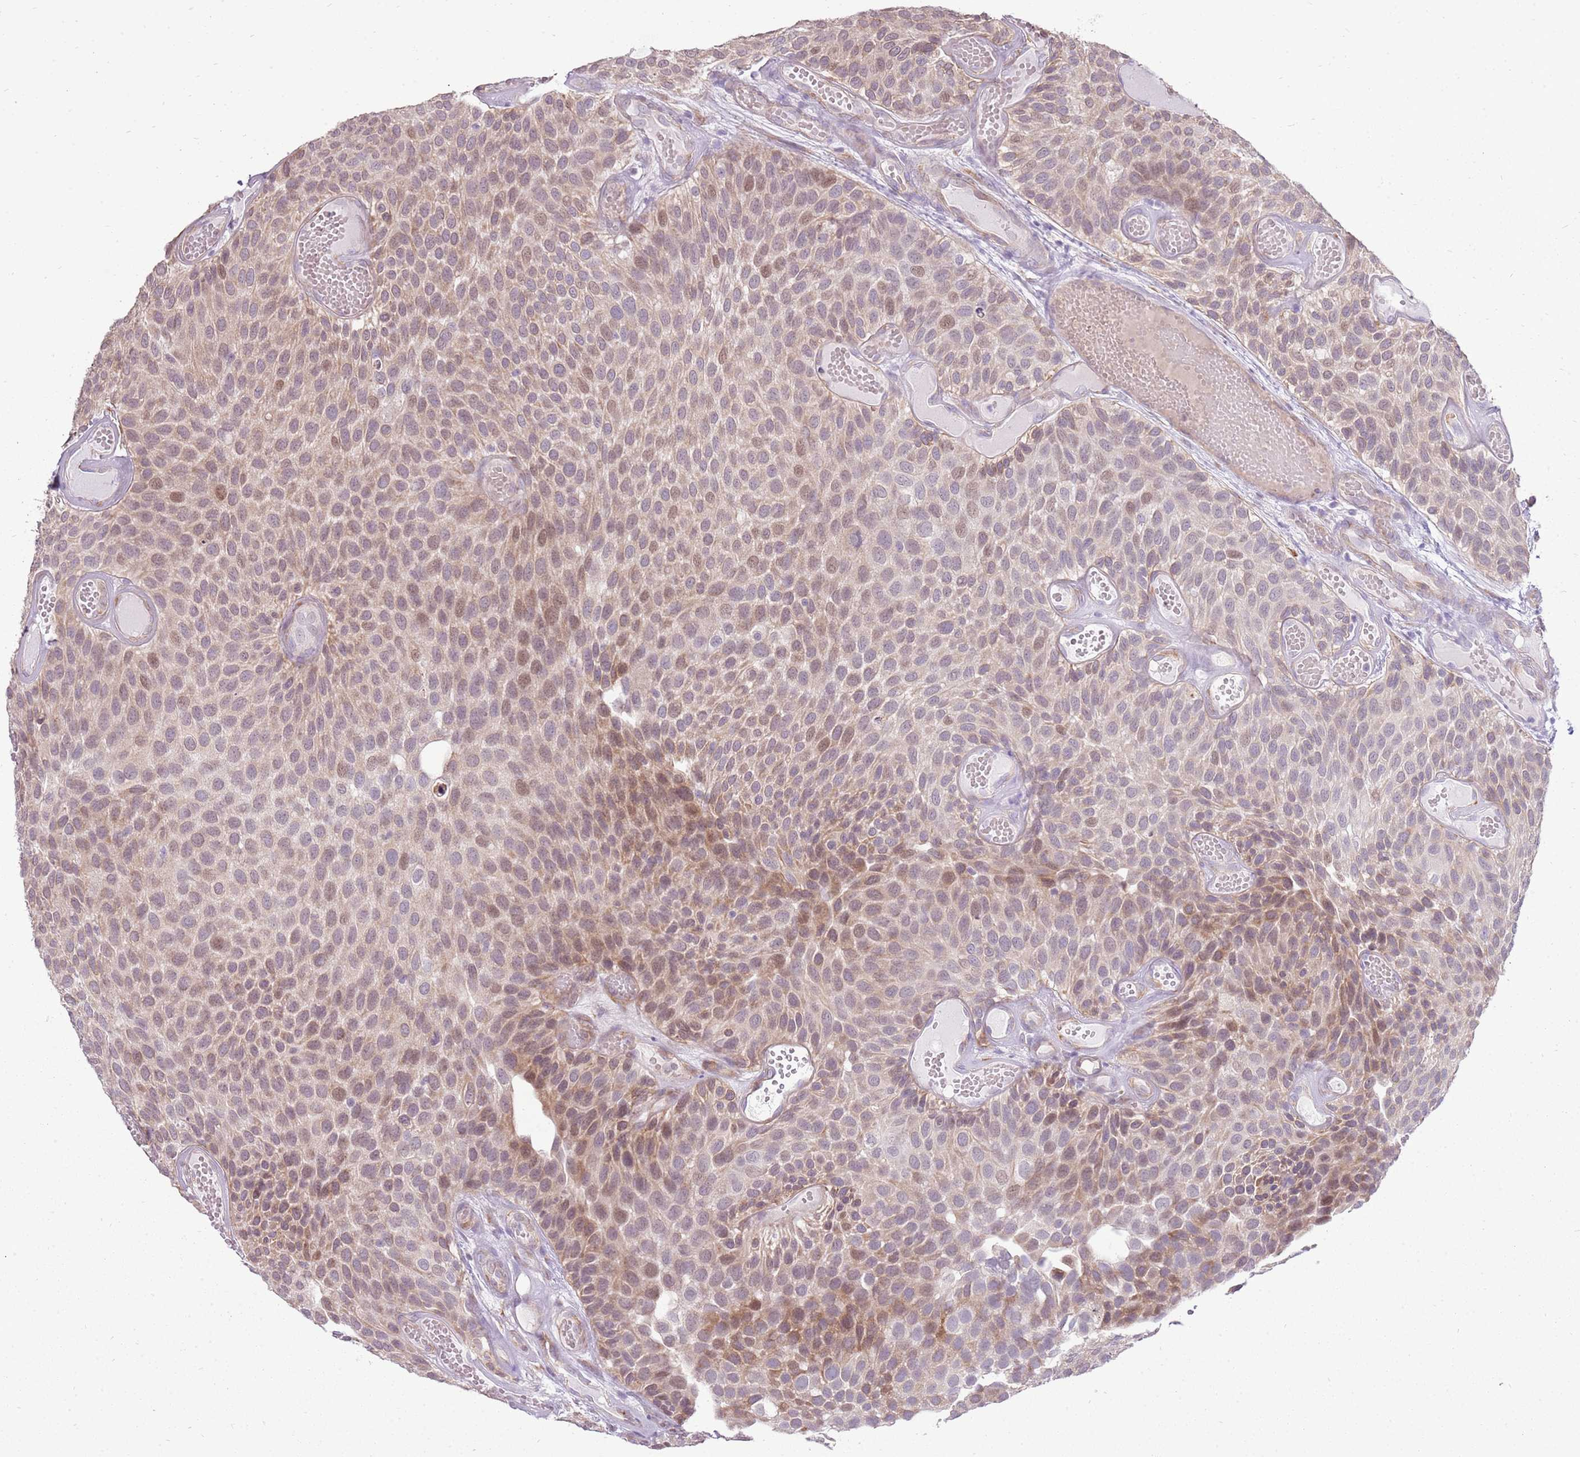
{"staining": {"intensity": "weak", "quantity": ">75%", "location": "cytoplasmic/membranous,nuclear"}, "tissue": "urothelial cancer", "cell_type": "Tumor cells", "image_type": "cancer", "snomed": [{"axis": "morphology", "description": "Urothelial carcinoma, Low grade"}, {"axis": "topography", "description": "Urinary bladder"}], "caption": "This histopathology image exhibits immunohistochemistry staining of human urothelial cancer, with low weak cytoplasmic/membranous and nuclear expression in about >75% of tumor cells.", "gene": "UGGT2", "patient": {"sex": "male", "age": 89}}